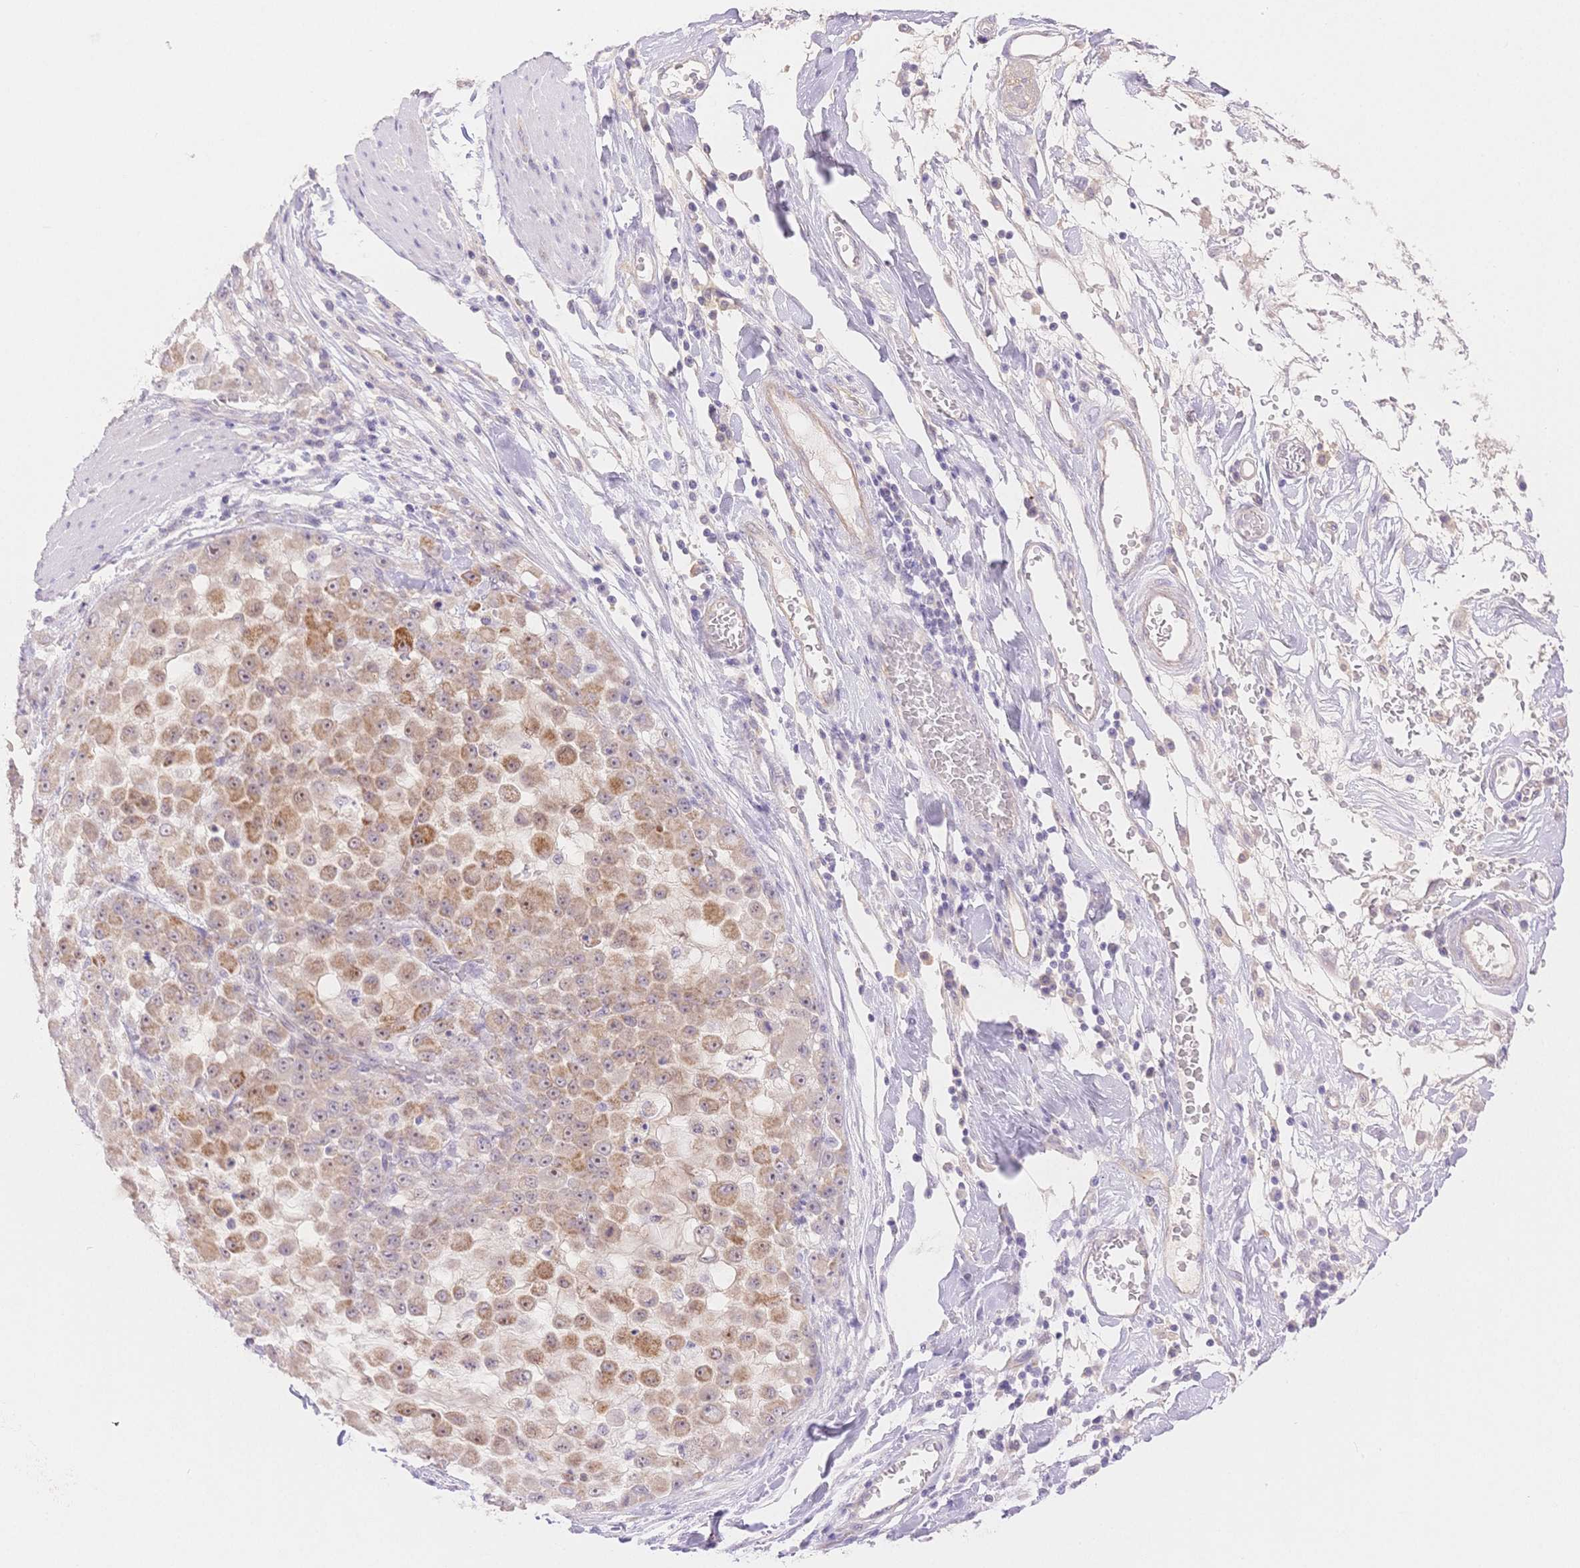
{"staining": {"intensity": "moderate", "quantity": "25%-75%", "location": "cytoplasmic/membranous"}, "tissue": "stomach cancer", "cell_type": "Tumor cells", "image_type": "cancer", "snomed": [{"axis": "morphology", "description": "Adenocarcinoma, NOS"}, {"axis": "topography", "description": "Stomach"}], "caption": "Stomach cancer (adenocarcinoma) stained with DAB immunohistochemistry reveals medium levels of moderate cytoplasmic/membranous positivity in about 25%-75% of tumor cells. The protein is stained brown, and the nuclei are stained in blue (DAB IHC with brightfield microscopy, high magnification).", "gene": "WDR54", "patient": {"sex": "female", "age": 76}}